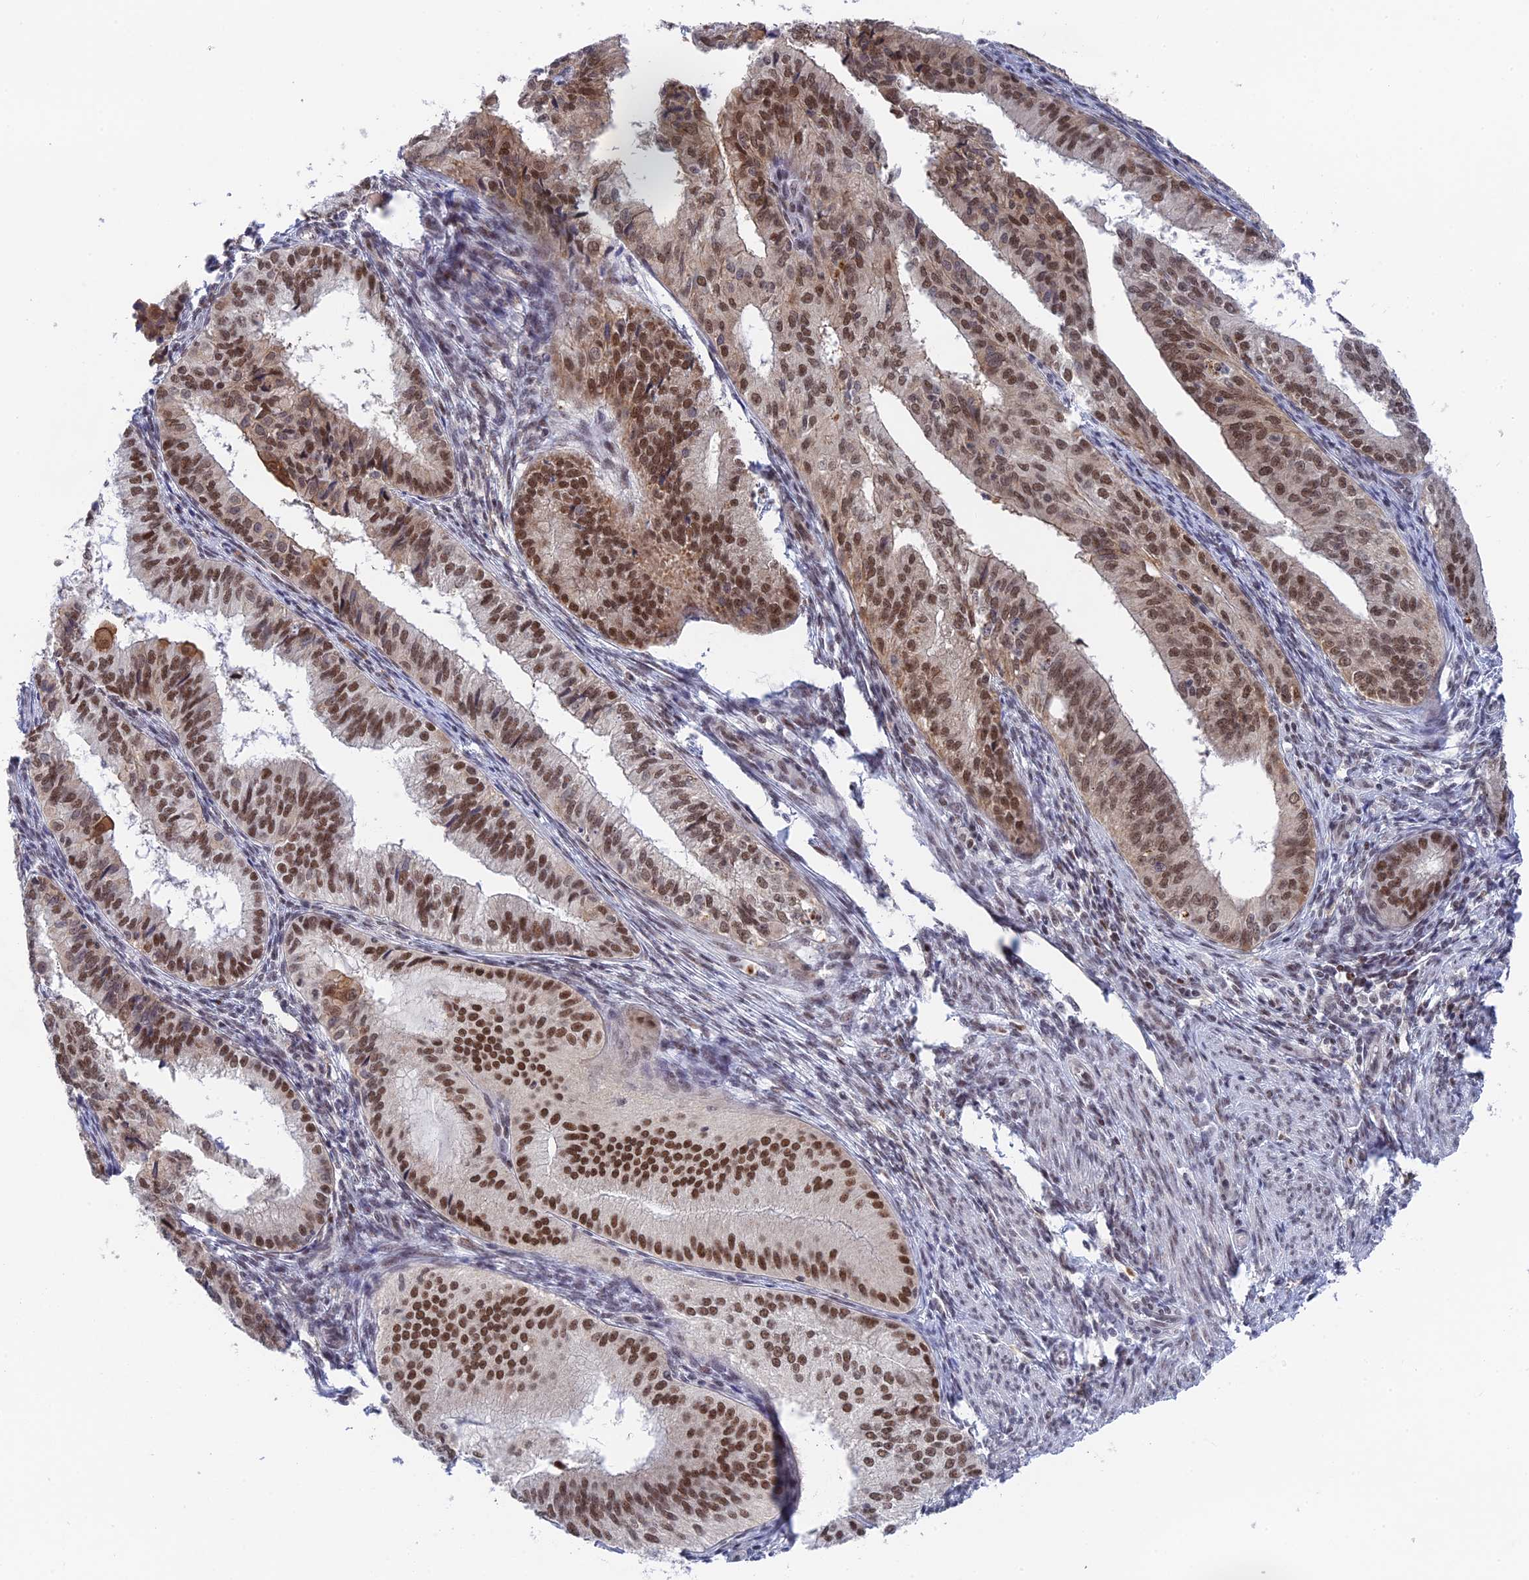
{"staining": {"intensity": "moderate", "quantity": ">75%", "location": "nuclear"}, "tissue": "endometrial cancer", "cell_type": "Tumor cells", "image_type": "cancer", "snomed": [{"axis": "morphology", "description": "Adenocarcinoma, NOS"}, {"axis": "topography", "description": "Endometrium"}], "caption": "Immunohistochemistry micrograph of human endometrial adenocarcinoma stained for a protein (brown), which reveals medium levels of moderate nuclear positivity in approximately >75% of tumor cells.", "gene": "TCEA1", "patient": {"sex": "female", "age": 50}}